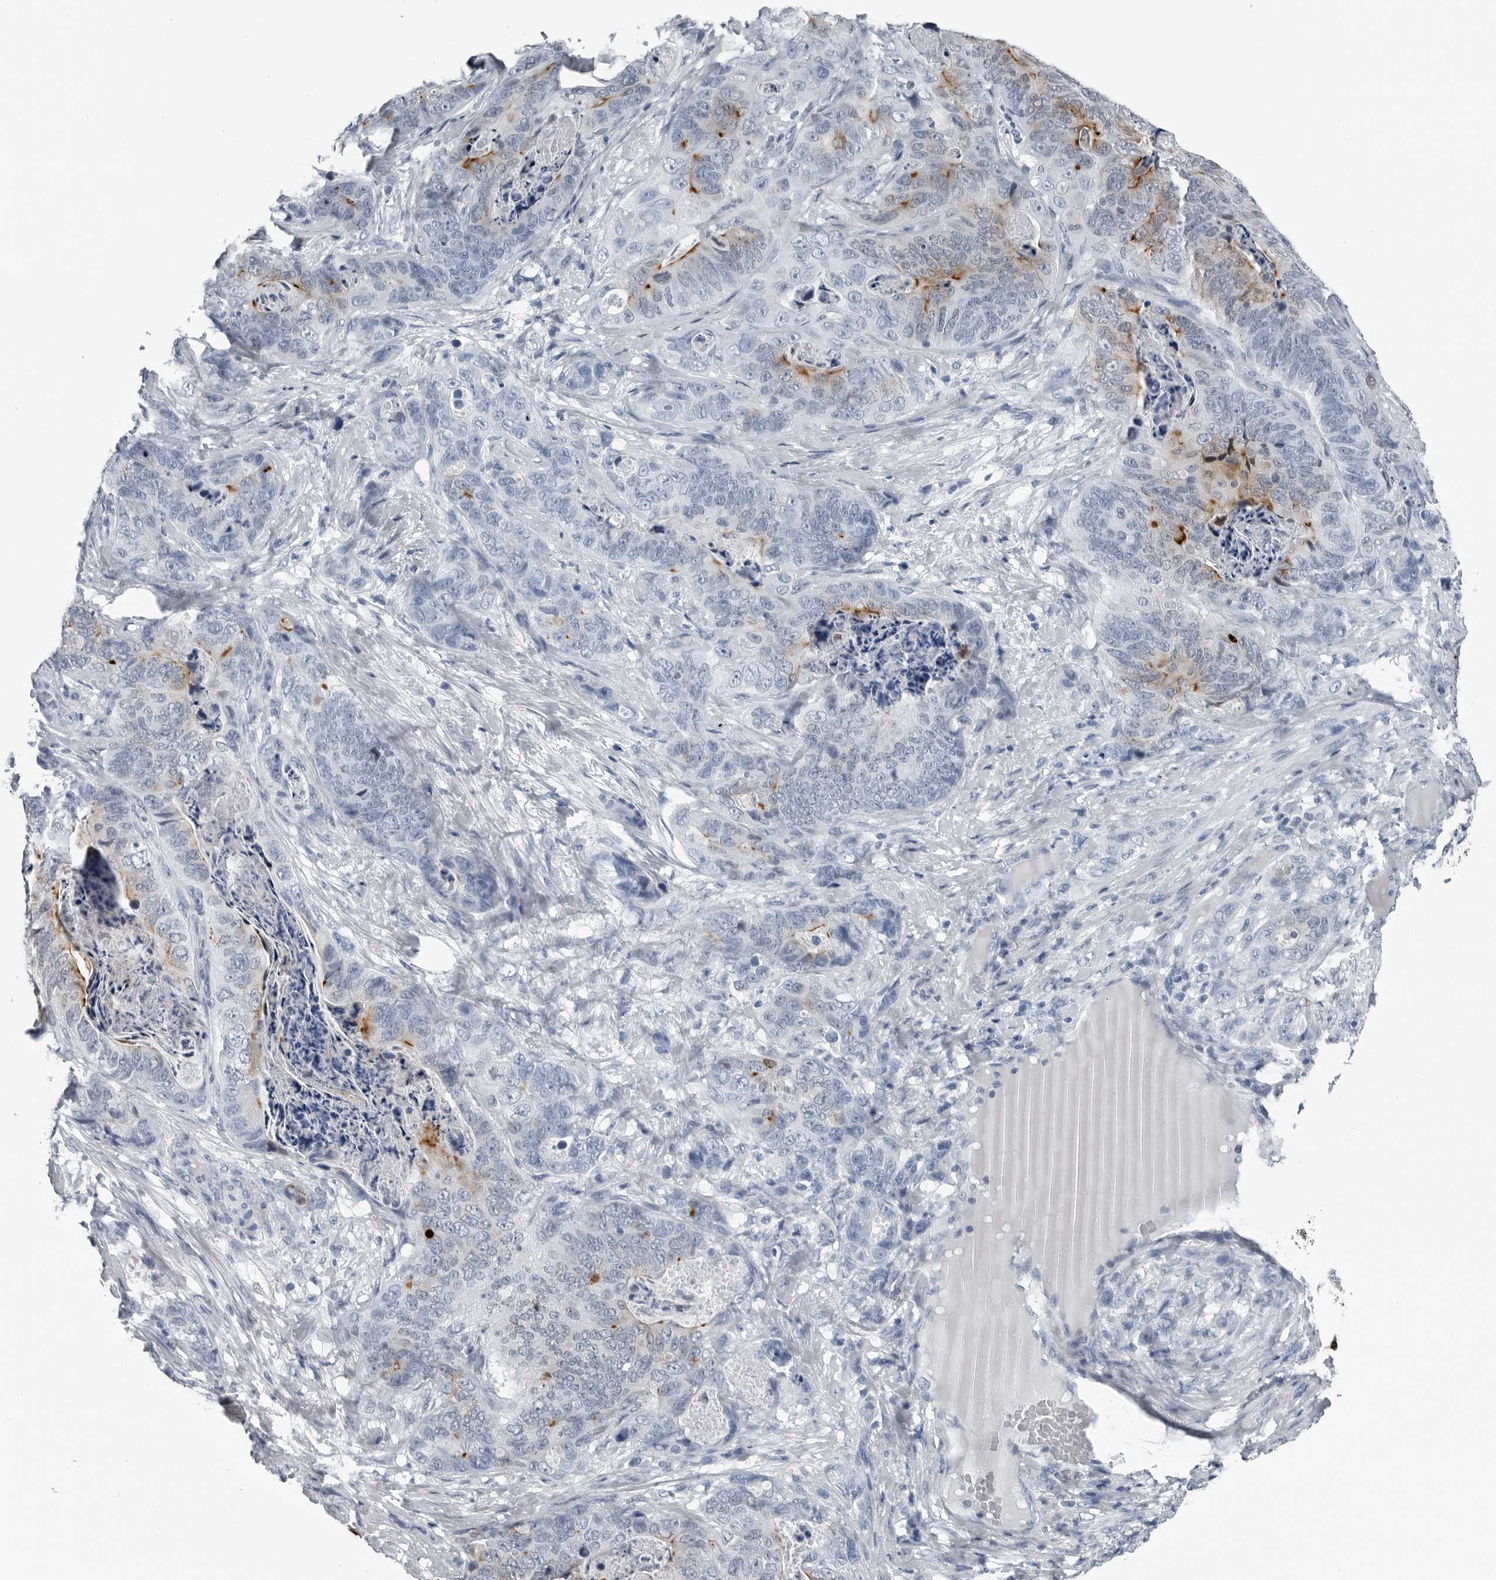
{"staining": {"intensity": "moderate", "quantity": "<25%", "location": "cytoplasmic/membranous"}, "tissue": "stomach cancer", "cell_type": "Tumor cells", "image_type": "cancer", "snomed": [{"axis": "morphology", "description": "Normal tissue, NOS"}, {"axis": "morphology", "description": "Adenocarcinoma, NOS"}, {"axis": "topography", "description": "Stomach"}], "caption": "An image of human adenocarcinoma (stomach) stained for a protein reveals moderate cytoplasmic/membranous brown staining in tumor cells.", "gene": "SPINK1", "patient": {"sex": "female", "age": 89}}